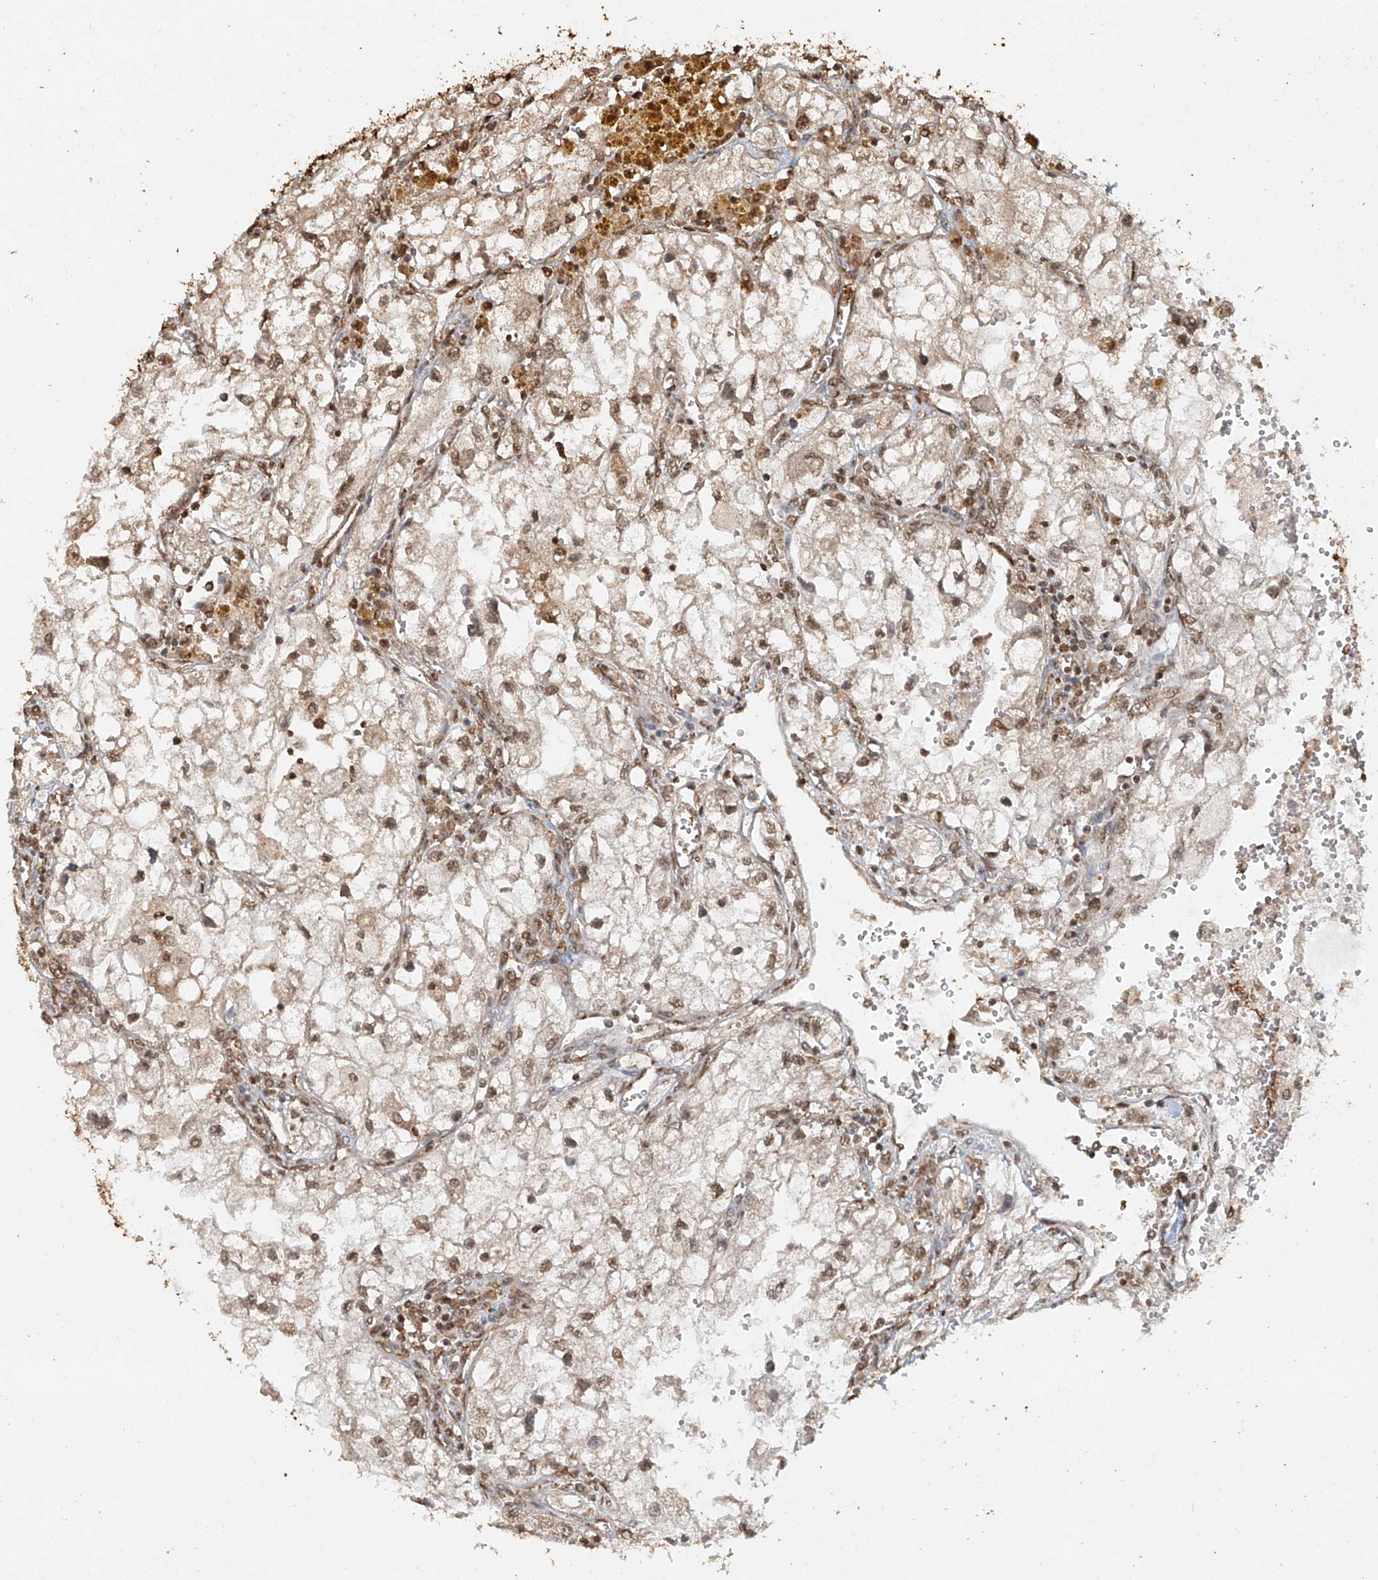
{"staining": {"intensity": "moderate", "quantity": ">75%", "location": "nuclear"}, "tissue": "renal cancer", "cell_type": "Tumor cells", "image_type": "cancer", "snomed": [{"axis": "morphology", "description": "Adenocarcinoma, NOS"}, {"axis": "topography", "description": "Kidney"}], "caption": "IHC staining of renal cancer (adenocarcinoma), which demonstrates medium levels of moderate nuclear expression in approximately >75% of tumor cells indicating moderate nuclear protein positivity. The staining was performed using DAB (3,3'-diaminobenzidine) (brown) for protein detection and nuclei were counterstained in hematoxylin (blue).", "gene": "TIGAR", "patient": {"sex": "female", "age": 70}}